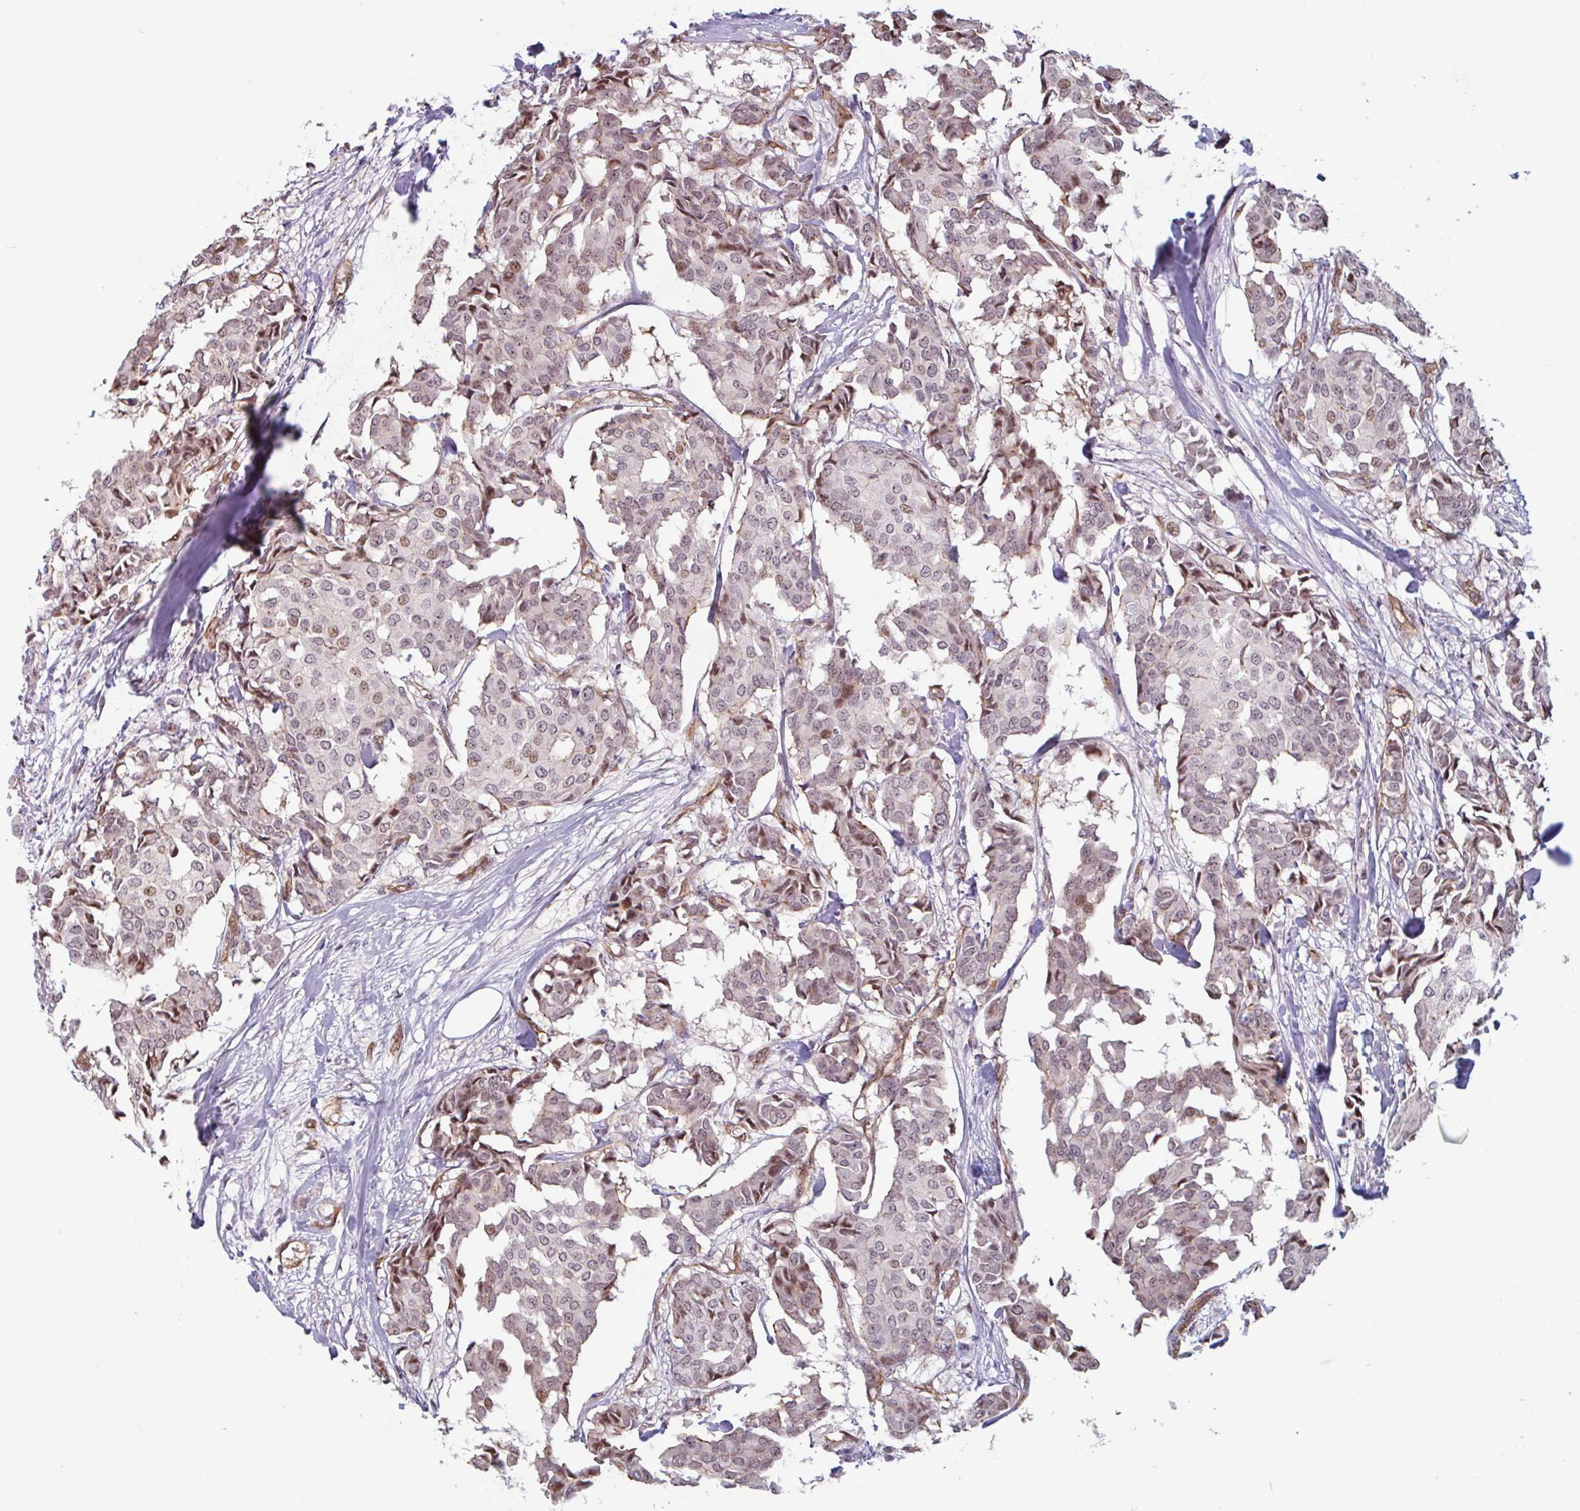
{"staining": {"intensity": "moderate", "quantity": "<25%", "location": "nuclear"}, "tissue": "breast cancer", "cell_type": "Tumor cells", "image_type": "cancer", "snomed": [{"axis": "morphology", "description": "Duct carcinoma"}, {"axis": "topography", "description": "Breast"}], "caption": "A brown stain labels moderate nuclear expression of a protein in human infiltrating ductal carcinoma (breast) tumor cells.", "gene": "ZNF689", "patient": {"sex": "female", "age": 75}}